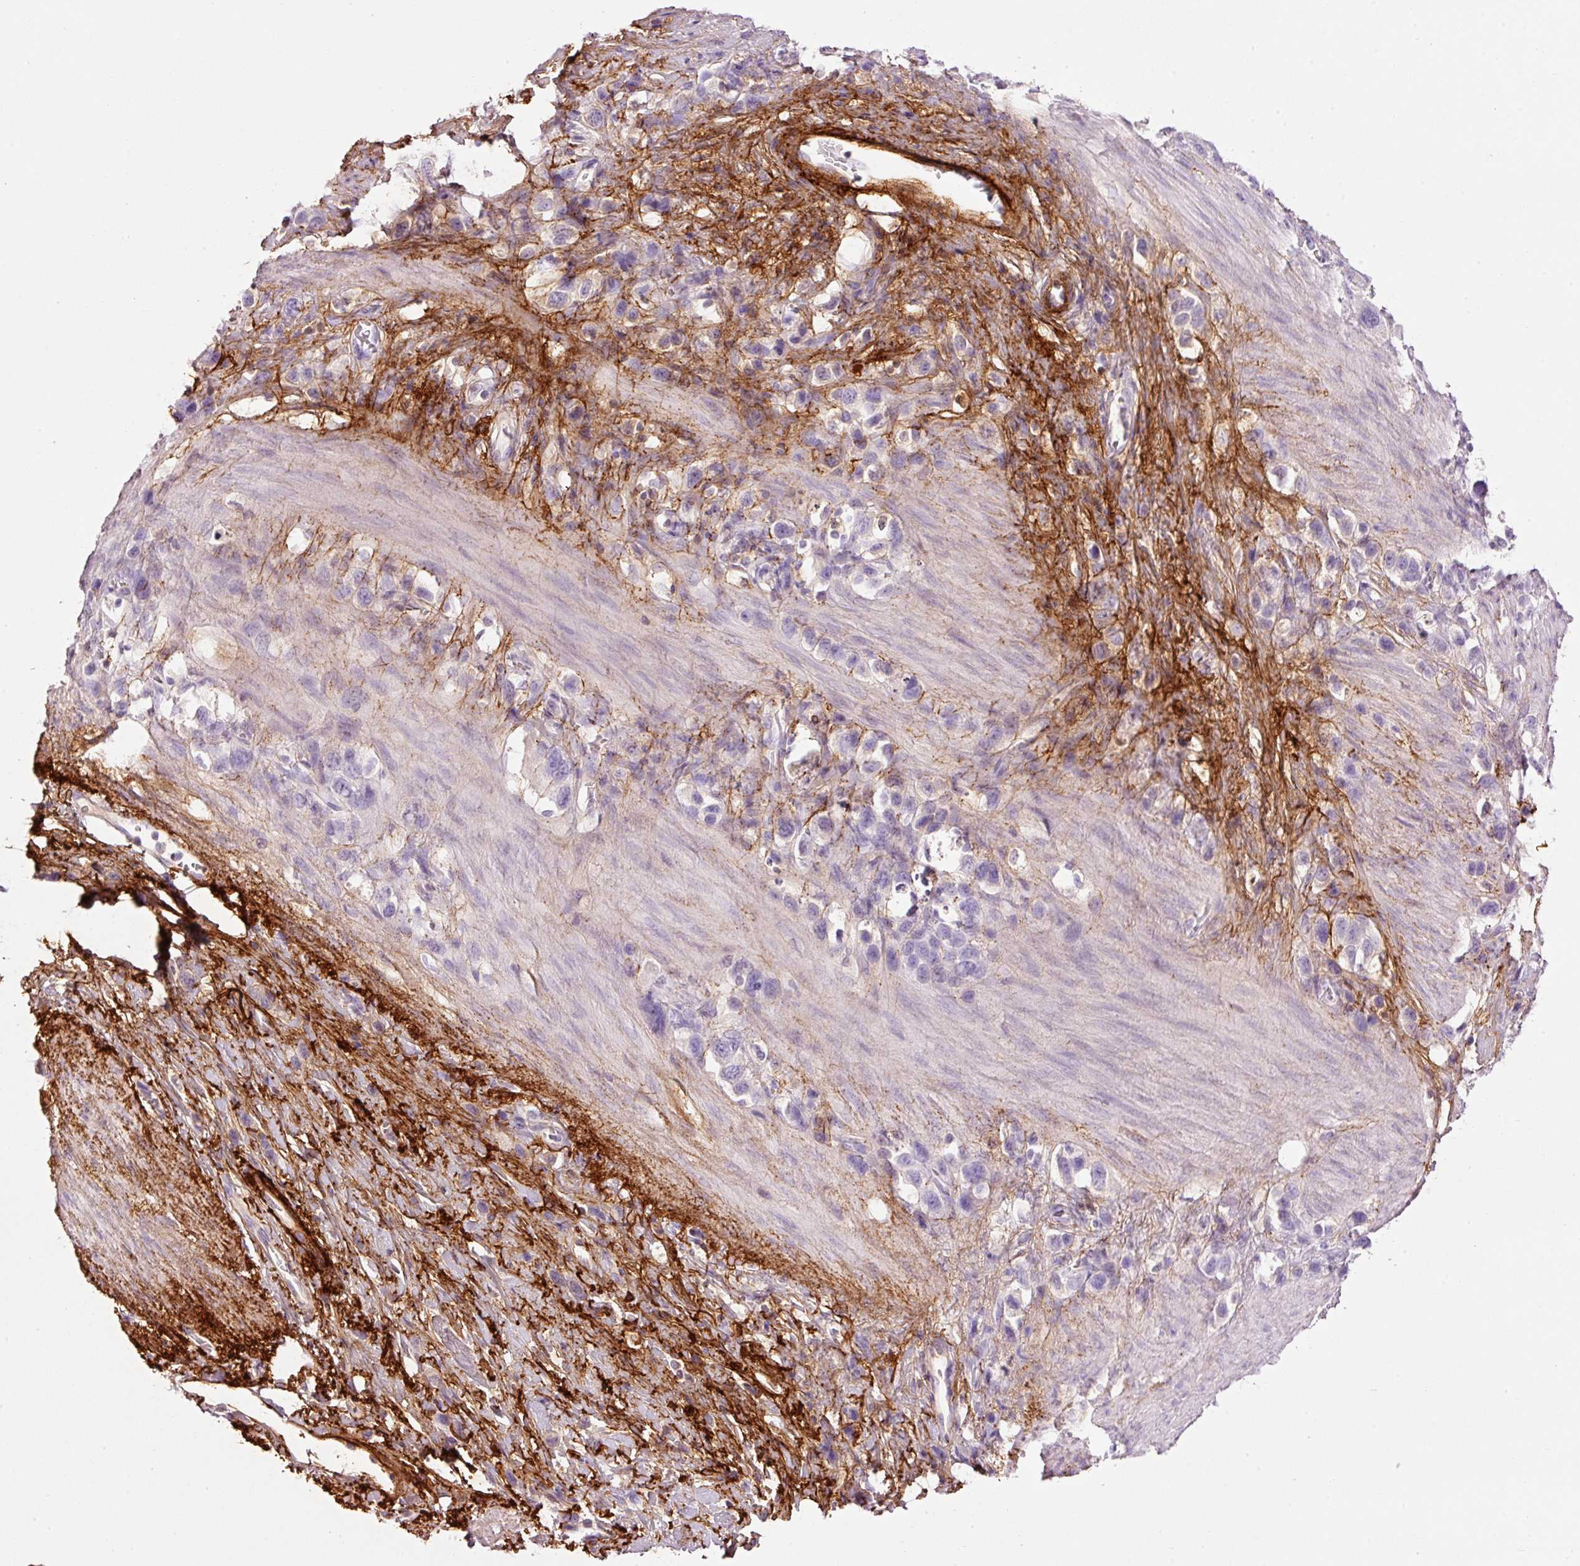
{"staining": {"intensity": "negative", "quantity": "none", "location": "none"}, "tissue": "stomach cancer", "cell_type": "Tumor cells", "image_type": "cancer", "snomed": [{"axis": "morphology", "description": "Adenocarcinoma, NOS"}, {"axis": "topography", "description": "Stomach"}], "caption": "Tumor cells are negative for brown protein staining in stomach cancer (adenocarcinoma).", "gene": "MFAP4", "patient": {"sex": "female", "age": 65}}